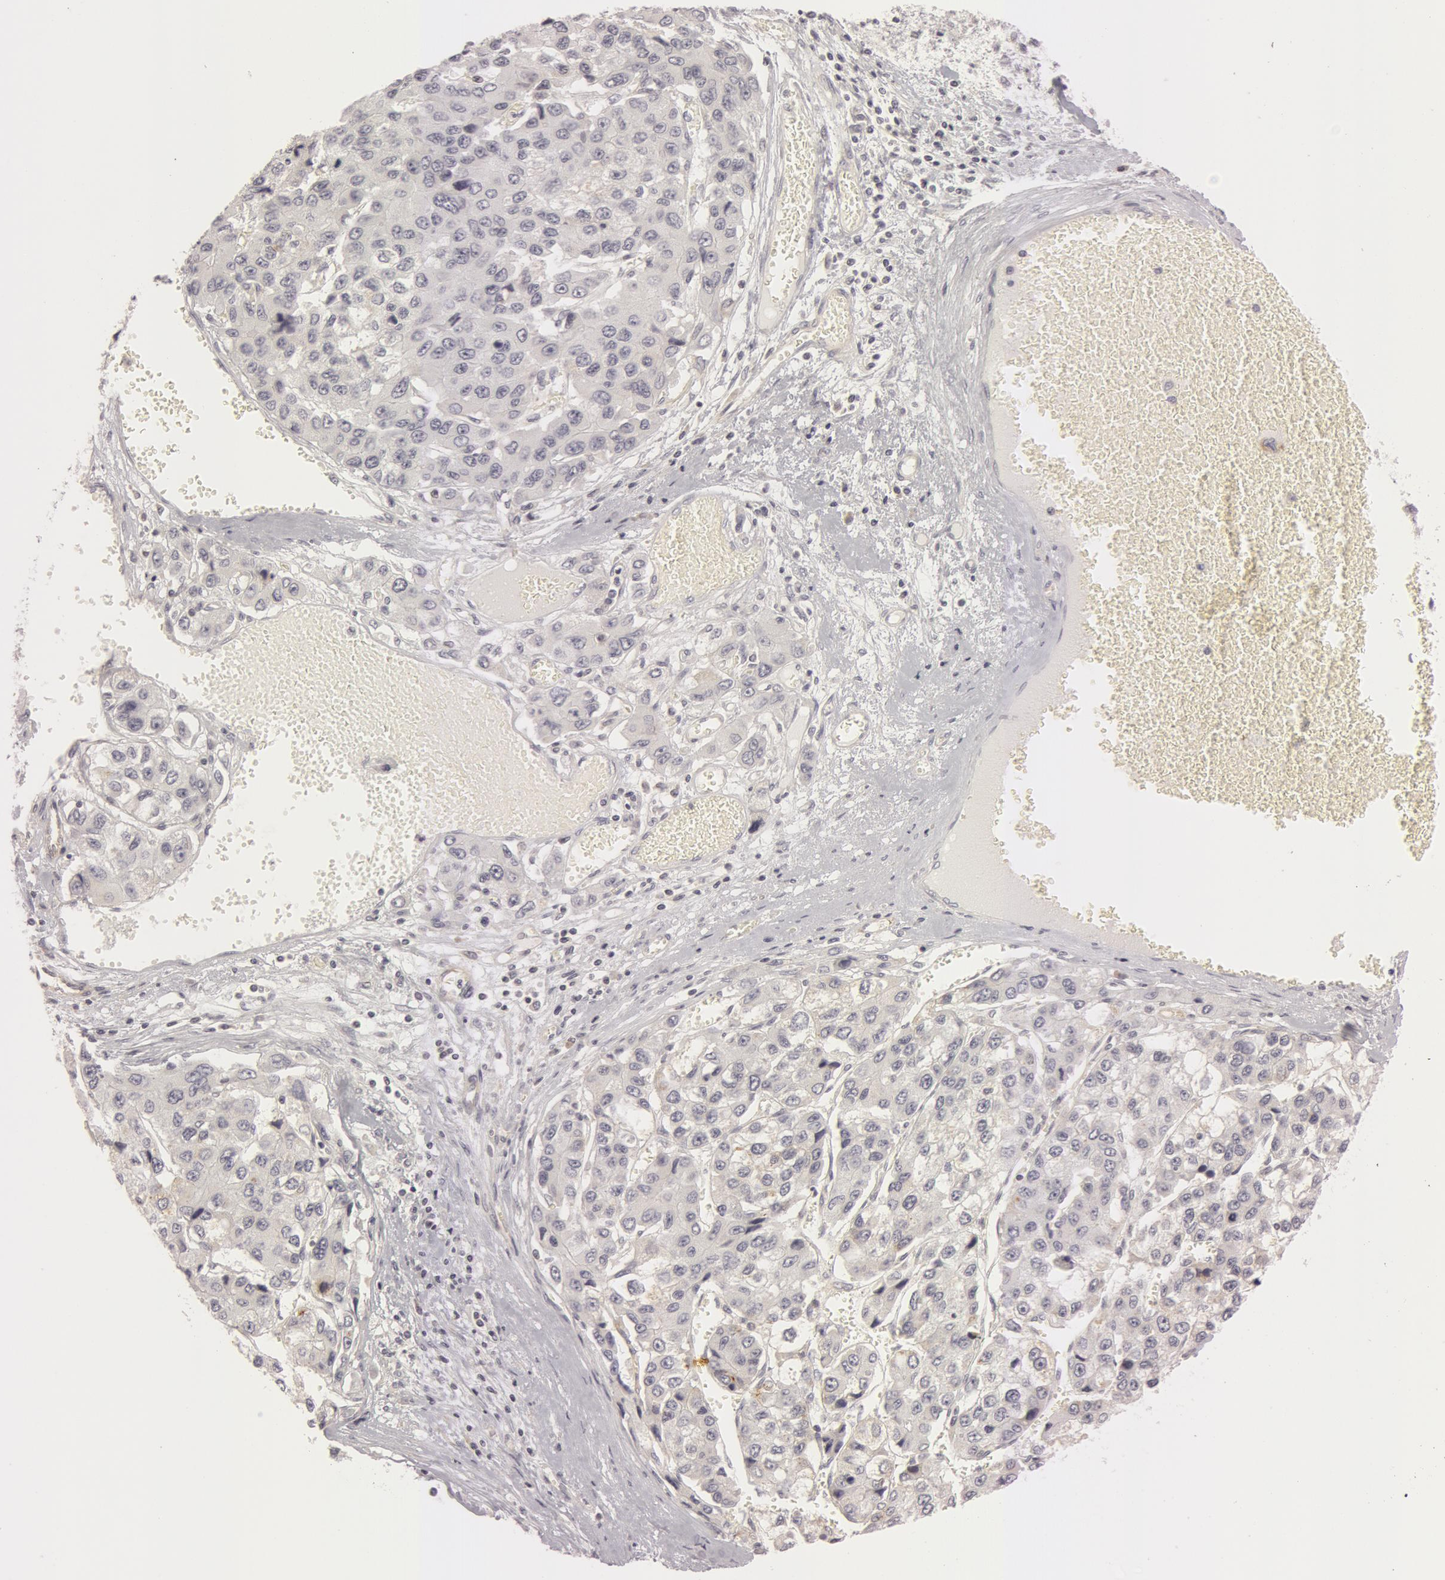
{"staining": {"intensity": "weak", "quantity": "<25%", "location": "cytoplasmic/membranous"}, "tissue": "liver cancer", "cell_type": "Tumor cells", "image_type": "cancer", "snomed": [{"axis": "morphology", "description": "Carcinoma, Hepatocellular, NOS"}, {"axis": "topography", "description": "Liver"}], "caption": "Hepatocellular carcinoma (liver) stained for a protein using immunohistochemistry (IHC) exhibits no expression tumor cells.", "gene": "RALGAPA1", "patient": {"sex": "female", "age": 66}}